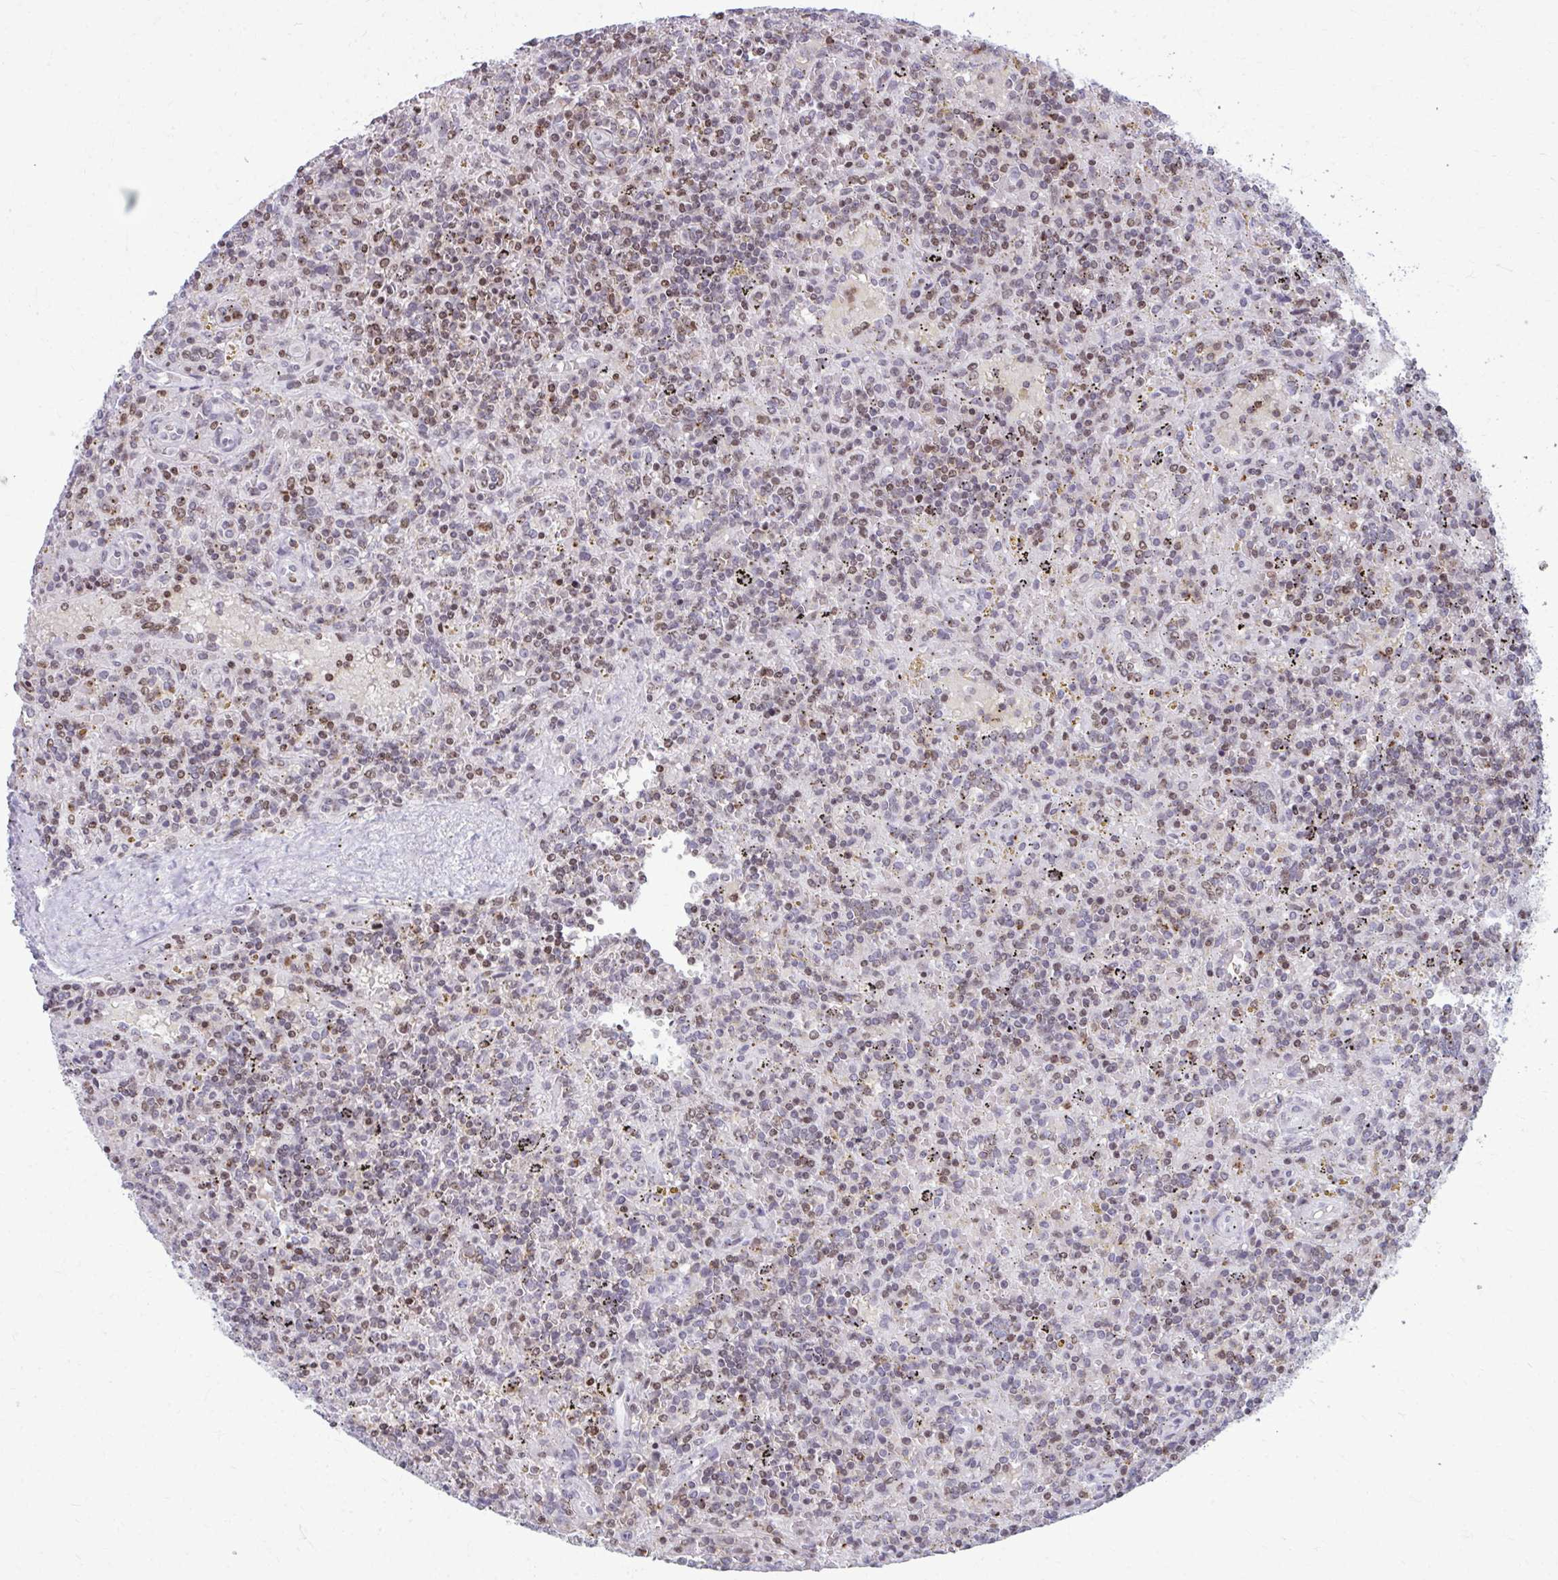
{"staining": {"intensity": "moderate", "quantity": "25%-75%", "location": "nuclear"}, "tissue": "lymphoma", "cell_type": "Tumor cells", "image_type": "cancer", "snomed": [{"axis": "morphology", "description": "Malignant lymphoma, non-Hodgkin's type, Low grade"}, {"axis": "topography", "description": "Spleen"}], "caption": "This micrograph shows lymphoma stained with IHC to label a protein in brown. The nuclear of tumor cells show moderate positivity for the protein. Nuclei are counter-stained blue.", "gene": "AP5M1", "patient": {"sex": "male", "age": 67}}